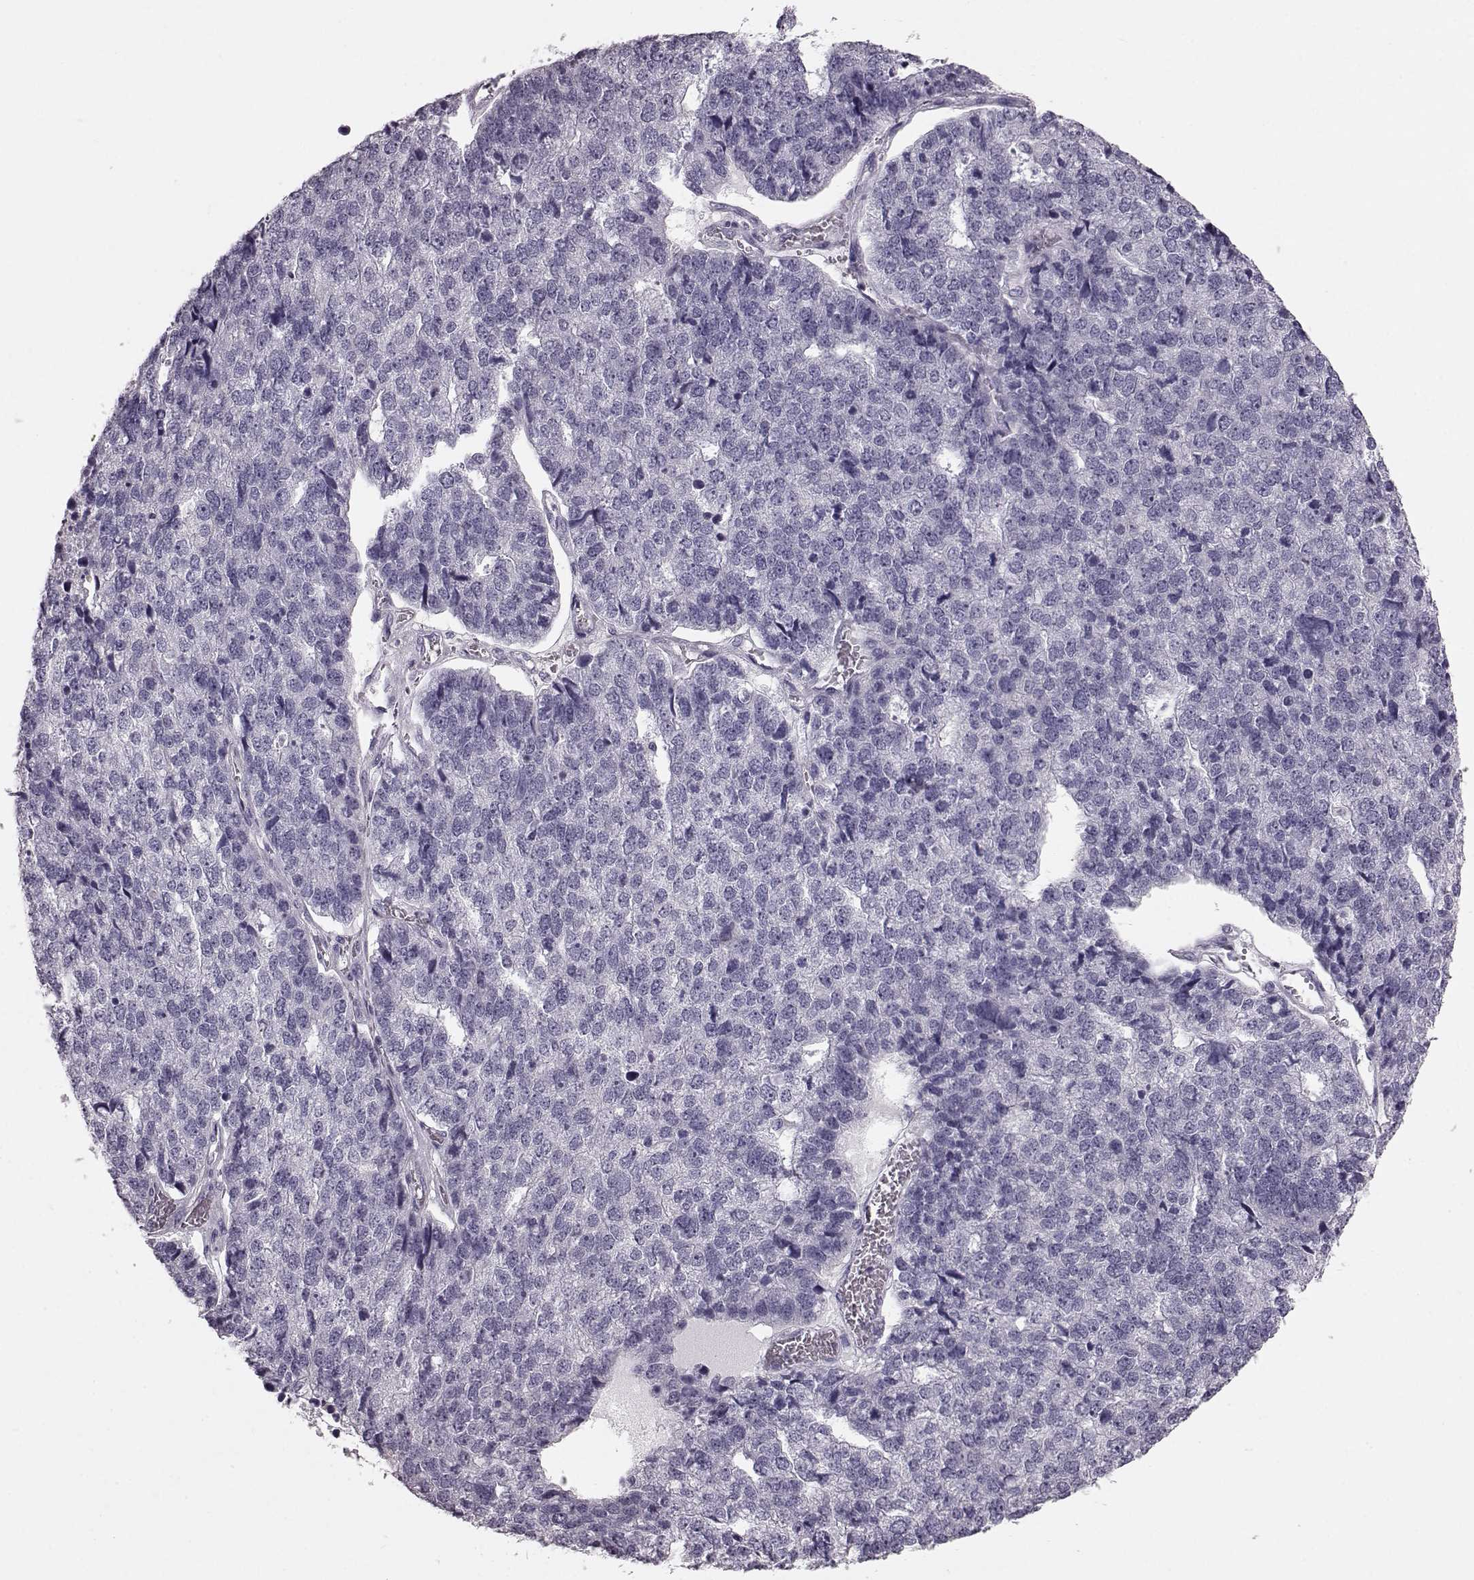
{"staining": {"intensity": "negative", "quantity": "none", "location": "none"}, "tissue": "stomach cancer", "cell_type": "Tumor cells", "image_type": "cancer", "snomed": [{"axis": "morphology", "description": "Adenocarcinoma, NOS"}, {"axis": "topography", "description": "Stomach"}], "caption": "Adenocarcinoma (stomach) was stained to show a protein in brown. There is no significant positivity in tumor cells.", "gene": "CRYBA2", "patient": {"sex": "male", "age": 69}}